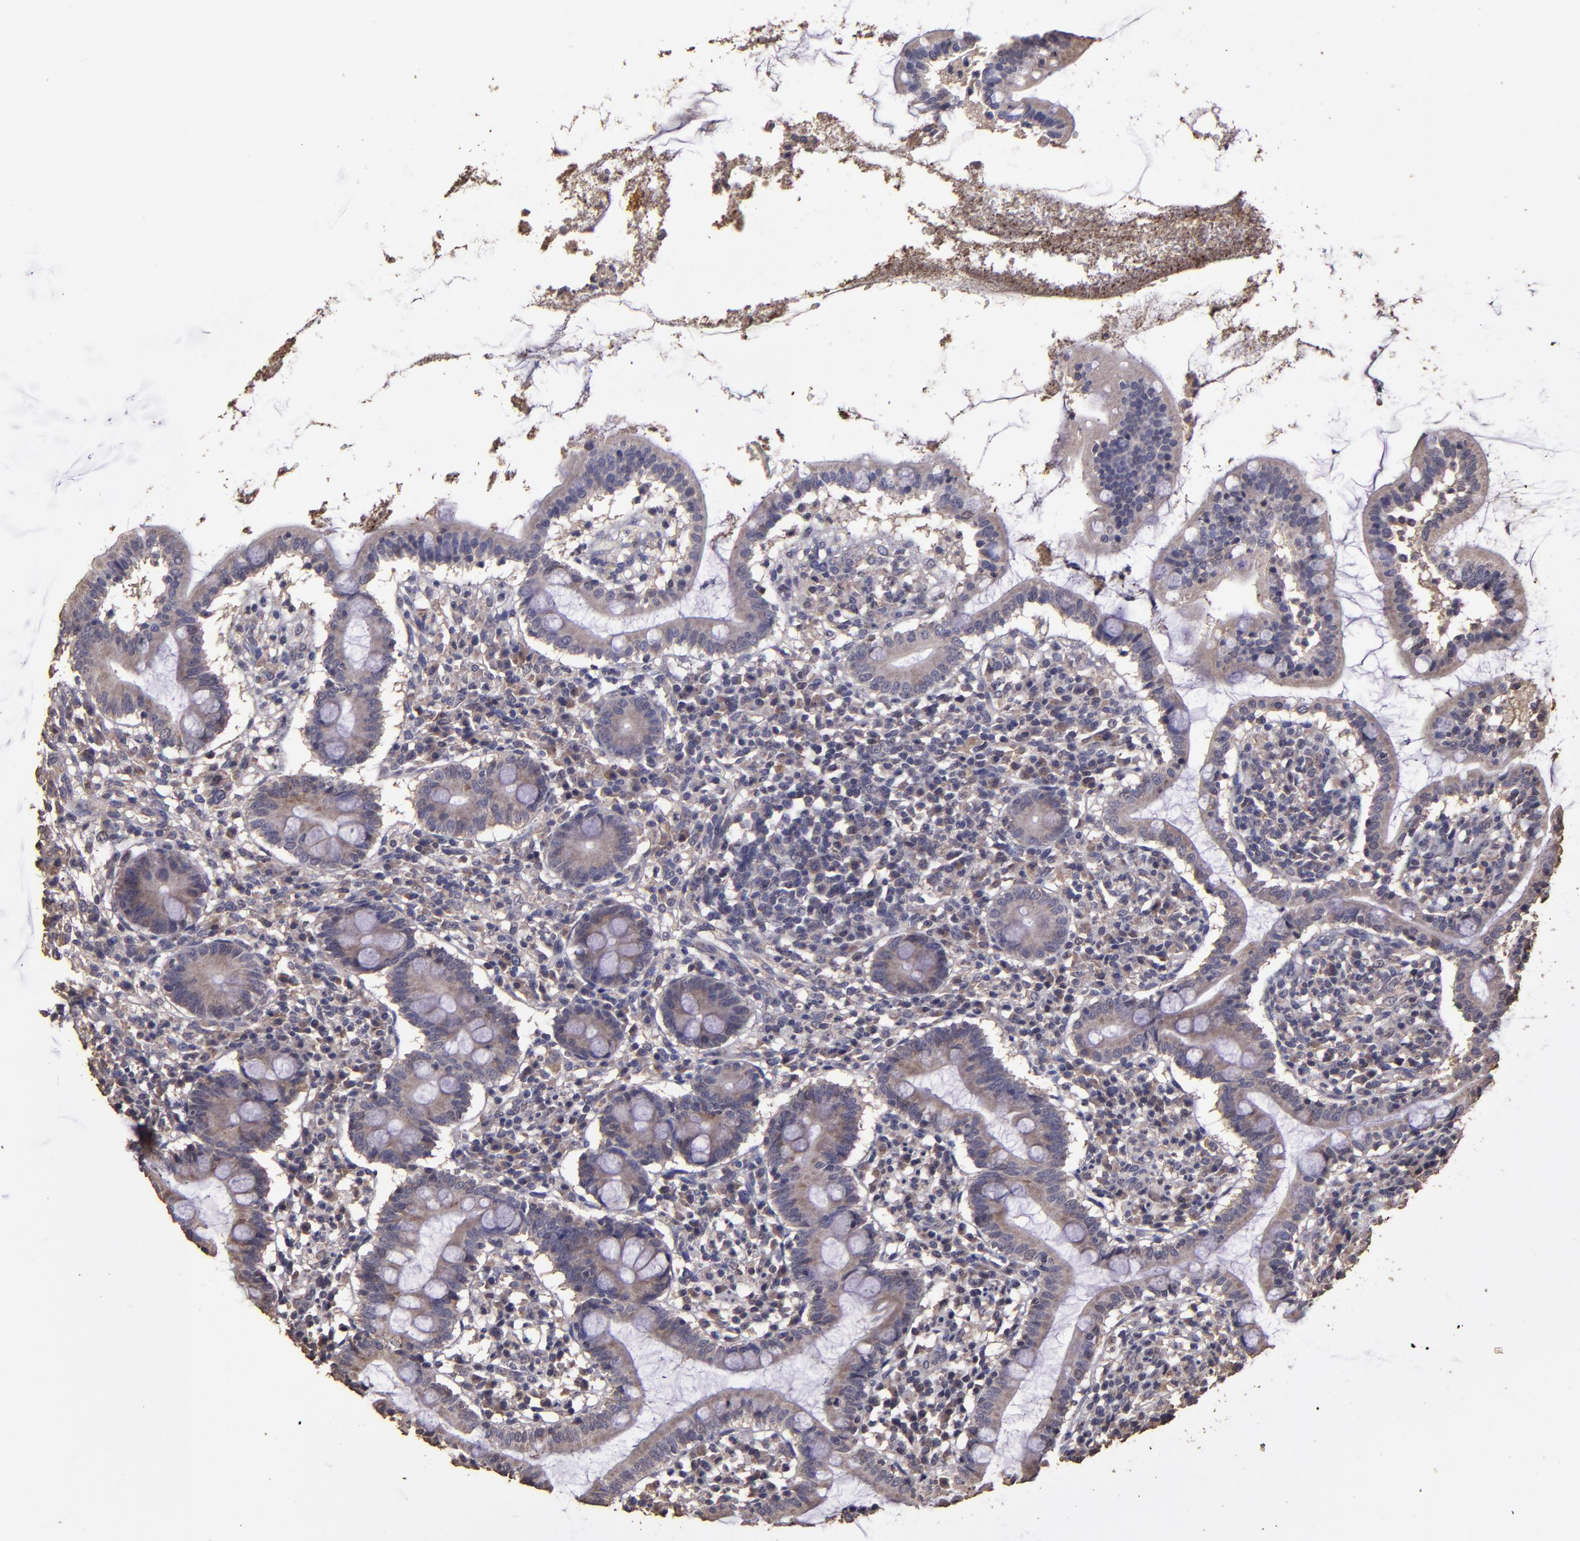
{"staining": {"intensity": "weak", "quantity": ">75%", "location": "cytoplasmic/membranous"}, "tissue": "small intestine", "cell_type": "Glandular cells", "image_type": "normal", "snomed": [{"axis": "morphology", "description": "Normal tissue, NOS"}, {"axis": "topography", "description": "Small intestine"}], "caption": "Immunohistochemical staining of benign human small intestine displays weak cytoplasmic/membranous protein positivity in approximately >75% of glandular cells.", "gene": "HECTD1", "patient": {"sex": "female", "age": 61}}